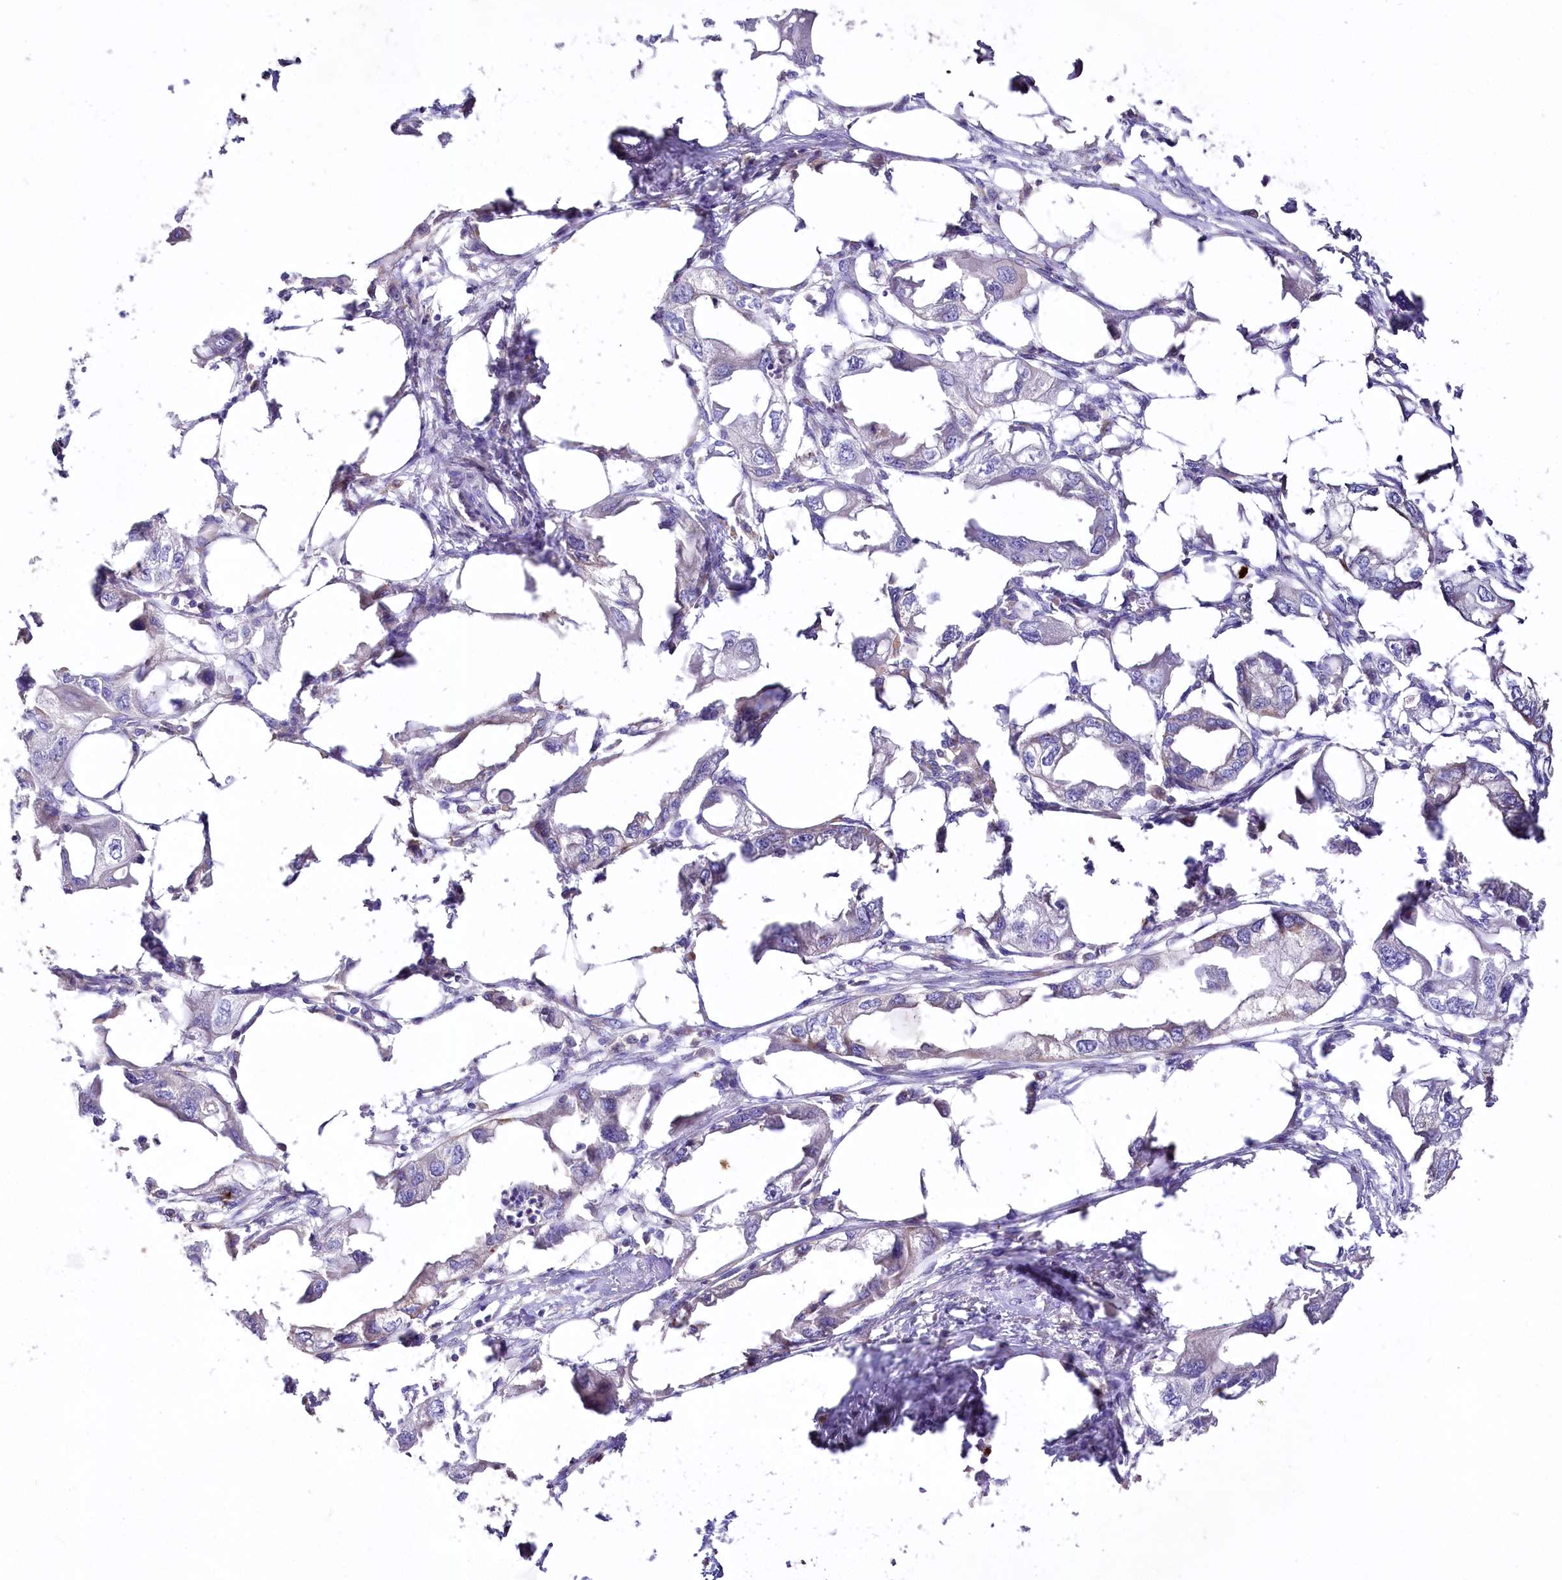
{"staining": {"intensity": "negative", "quantity": "none", "location": "none"}, "tissue": "endometrial cancer", "cell_type": "Tumor cells", "image_type": "cancer", "snomed": [{"axis": "morphology", "description": "Adenocarcinoma, NOS"}, {"axis": "morphology", "description": "Adenocarcinoma, metastatic, NOS"}, {"axis": "topography", "description": "Adipose tissue"}, {"axis": "topography", "description": "Endometrium"}], "caption": "The IHC micrograph has no significant staining in tumor cells of endometrial cancer tissue.", "gene": "STX6", "patient": {"sex": "female", "age": 67}}